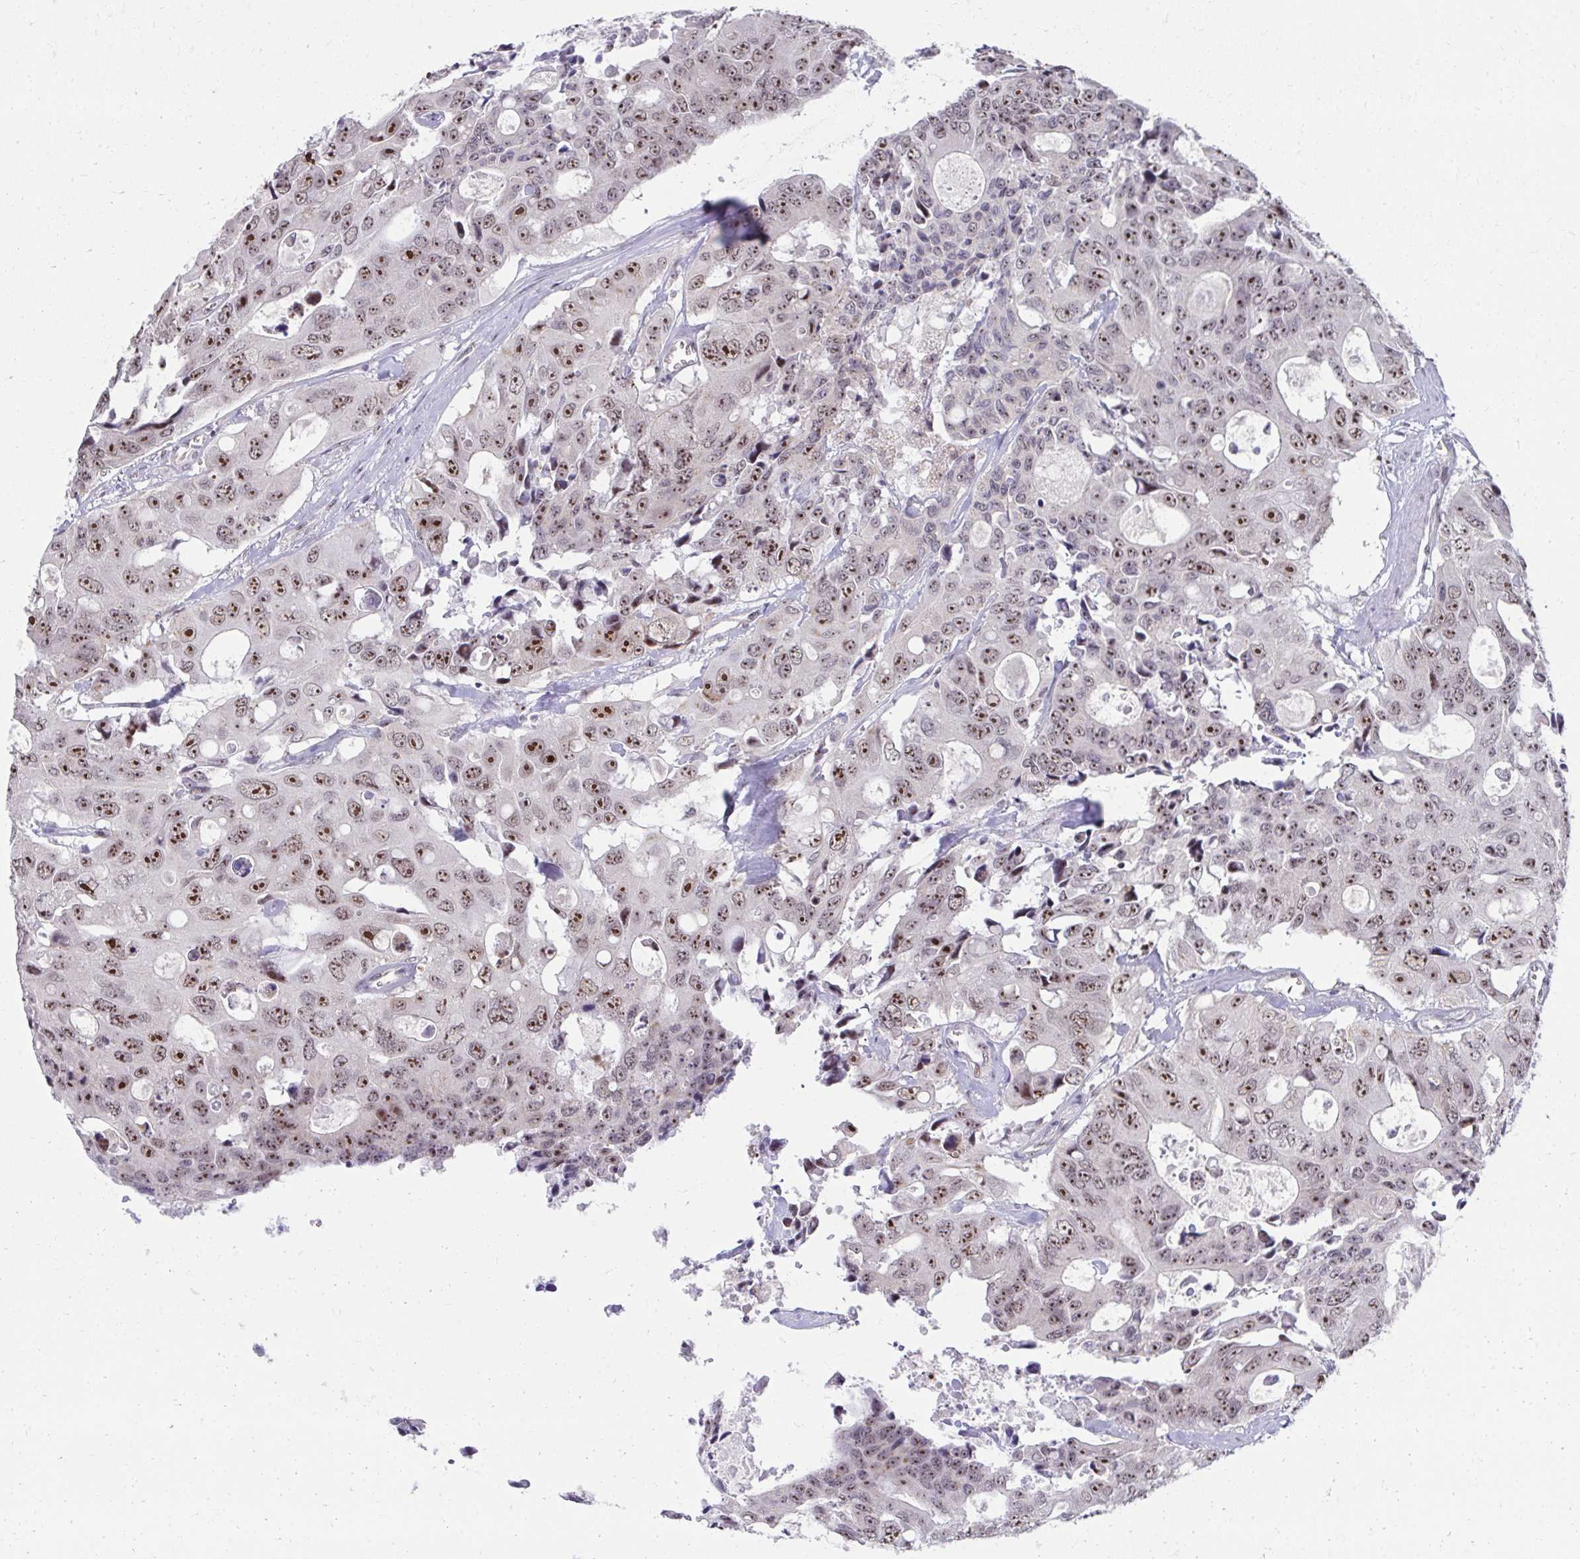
{"staining": {"intensity": "moderate", "quantity": ">75%", "location": "nuclear"}, "tissue": "colorectal cancer", "cell_type": "Tumor cells", "image_type": "cancer", "snomed": [{"axis": "morphology", "description": "Adenocarcinoma, NOS"}, {"axis": "topography", "description": "Rectum"}], "caption": "Protein expression by immunohistochemistry exhibits moderate nuclear staining in about >75% of tumor cells in colorectal cancer (adenocarcinoma).", "gene": "HIRA", "patient": {"sex": "male", "age": 76}}